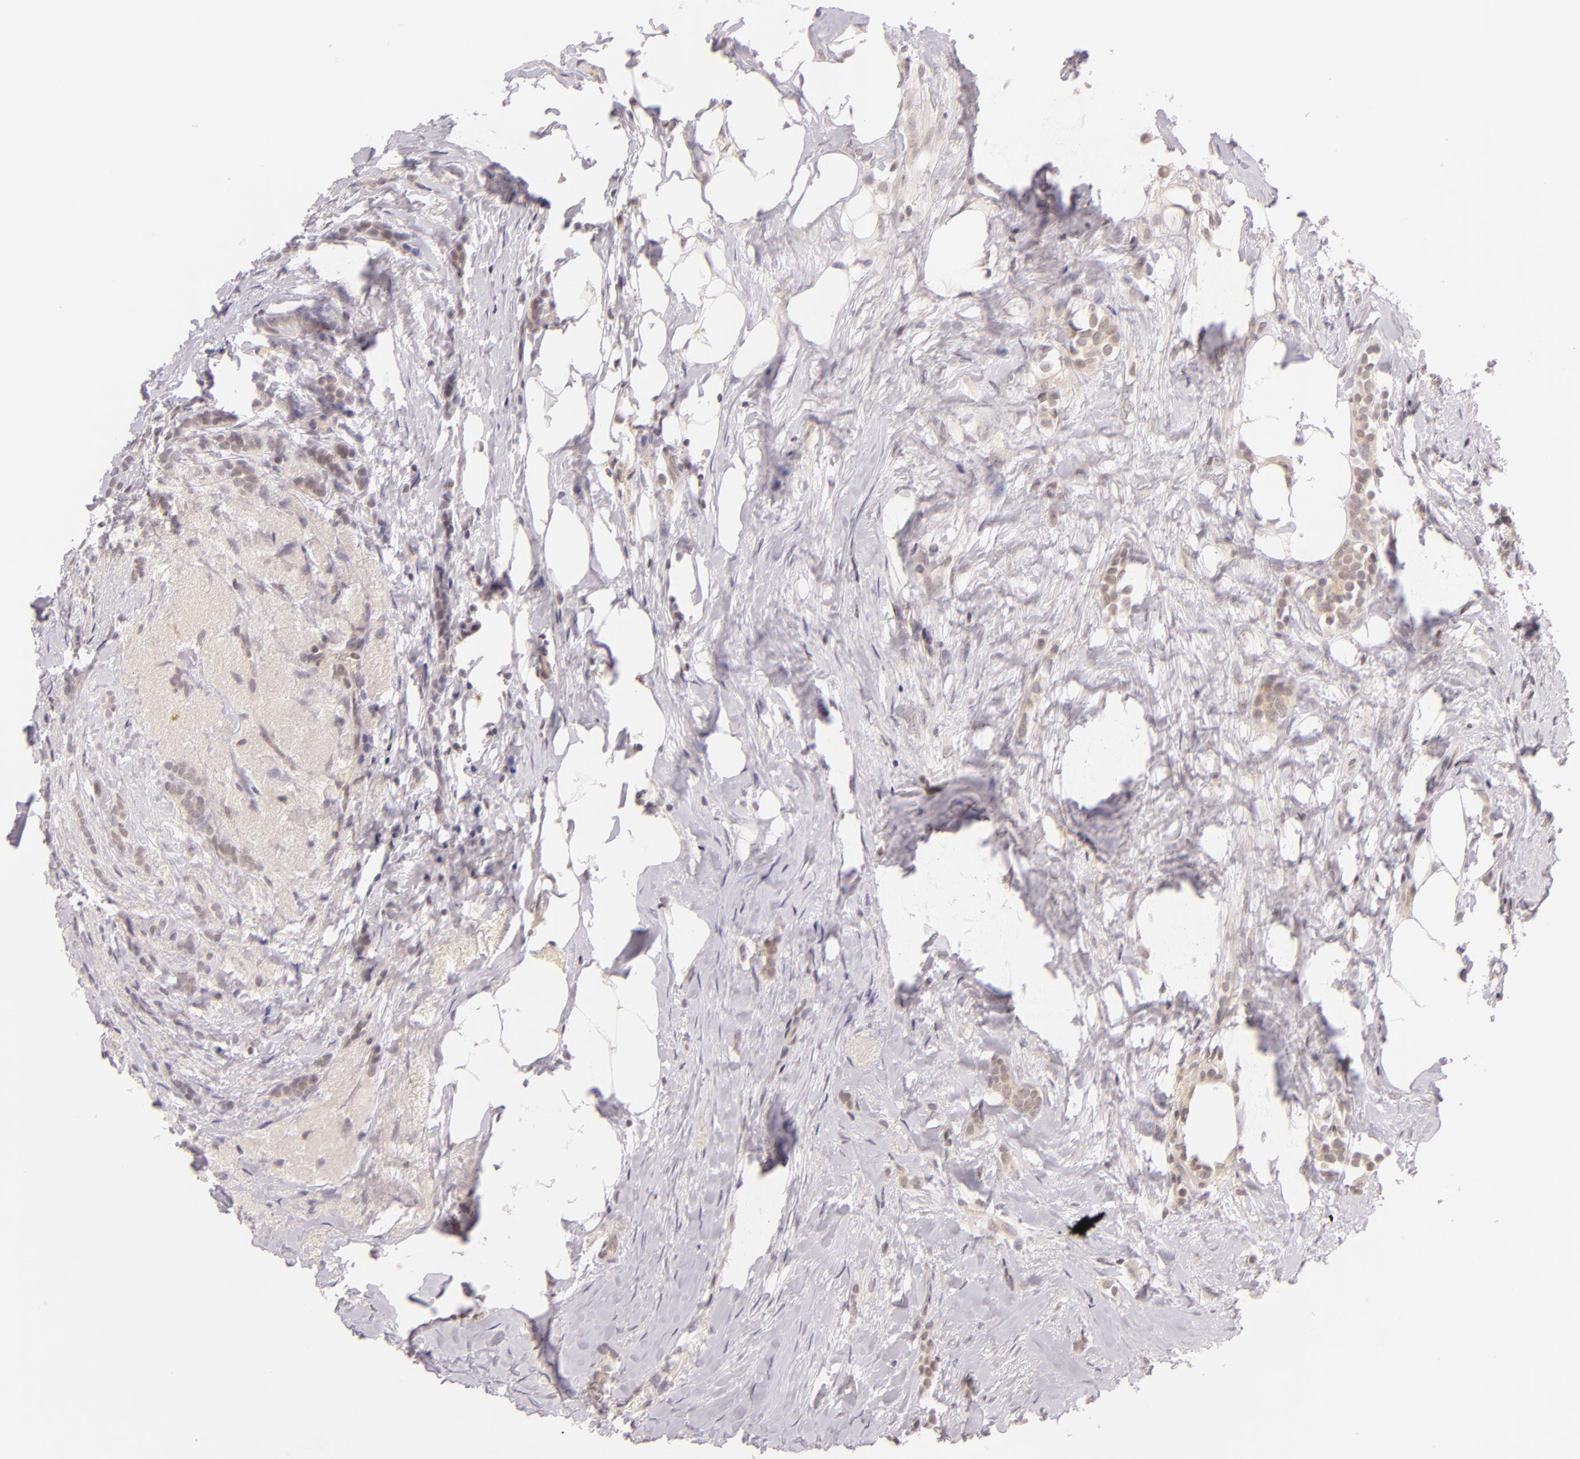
{"staining": {"intensity": "weak", "quantity": ">75%", "location": "cytoplasmic/membranous"}, "tissue": "breast cancer", "cell_type": "Tumor cells", "image_type": "cancer", "snomed": [{"axis": "morphology", "description": "Lobular carcinoma"}, {"axis": "topography", "description": "Breast"}], "caption": "Immunohistochemistry (IHC) photomicrograph of neoplastic tissue: breast cancer (lobular carcinoma) stained using immunohistochemistry exhibits low levels of weak protein expression localized specifically in the cytoplasmic/membranous of tumor cells, appearing as a cytoplasmic/membranous brown color.", "gene": "CASP8", "patient": {"sex": "female", "age": 56}}